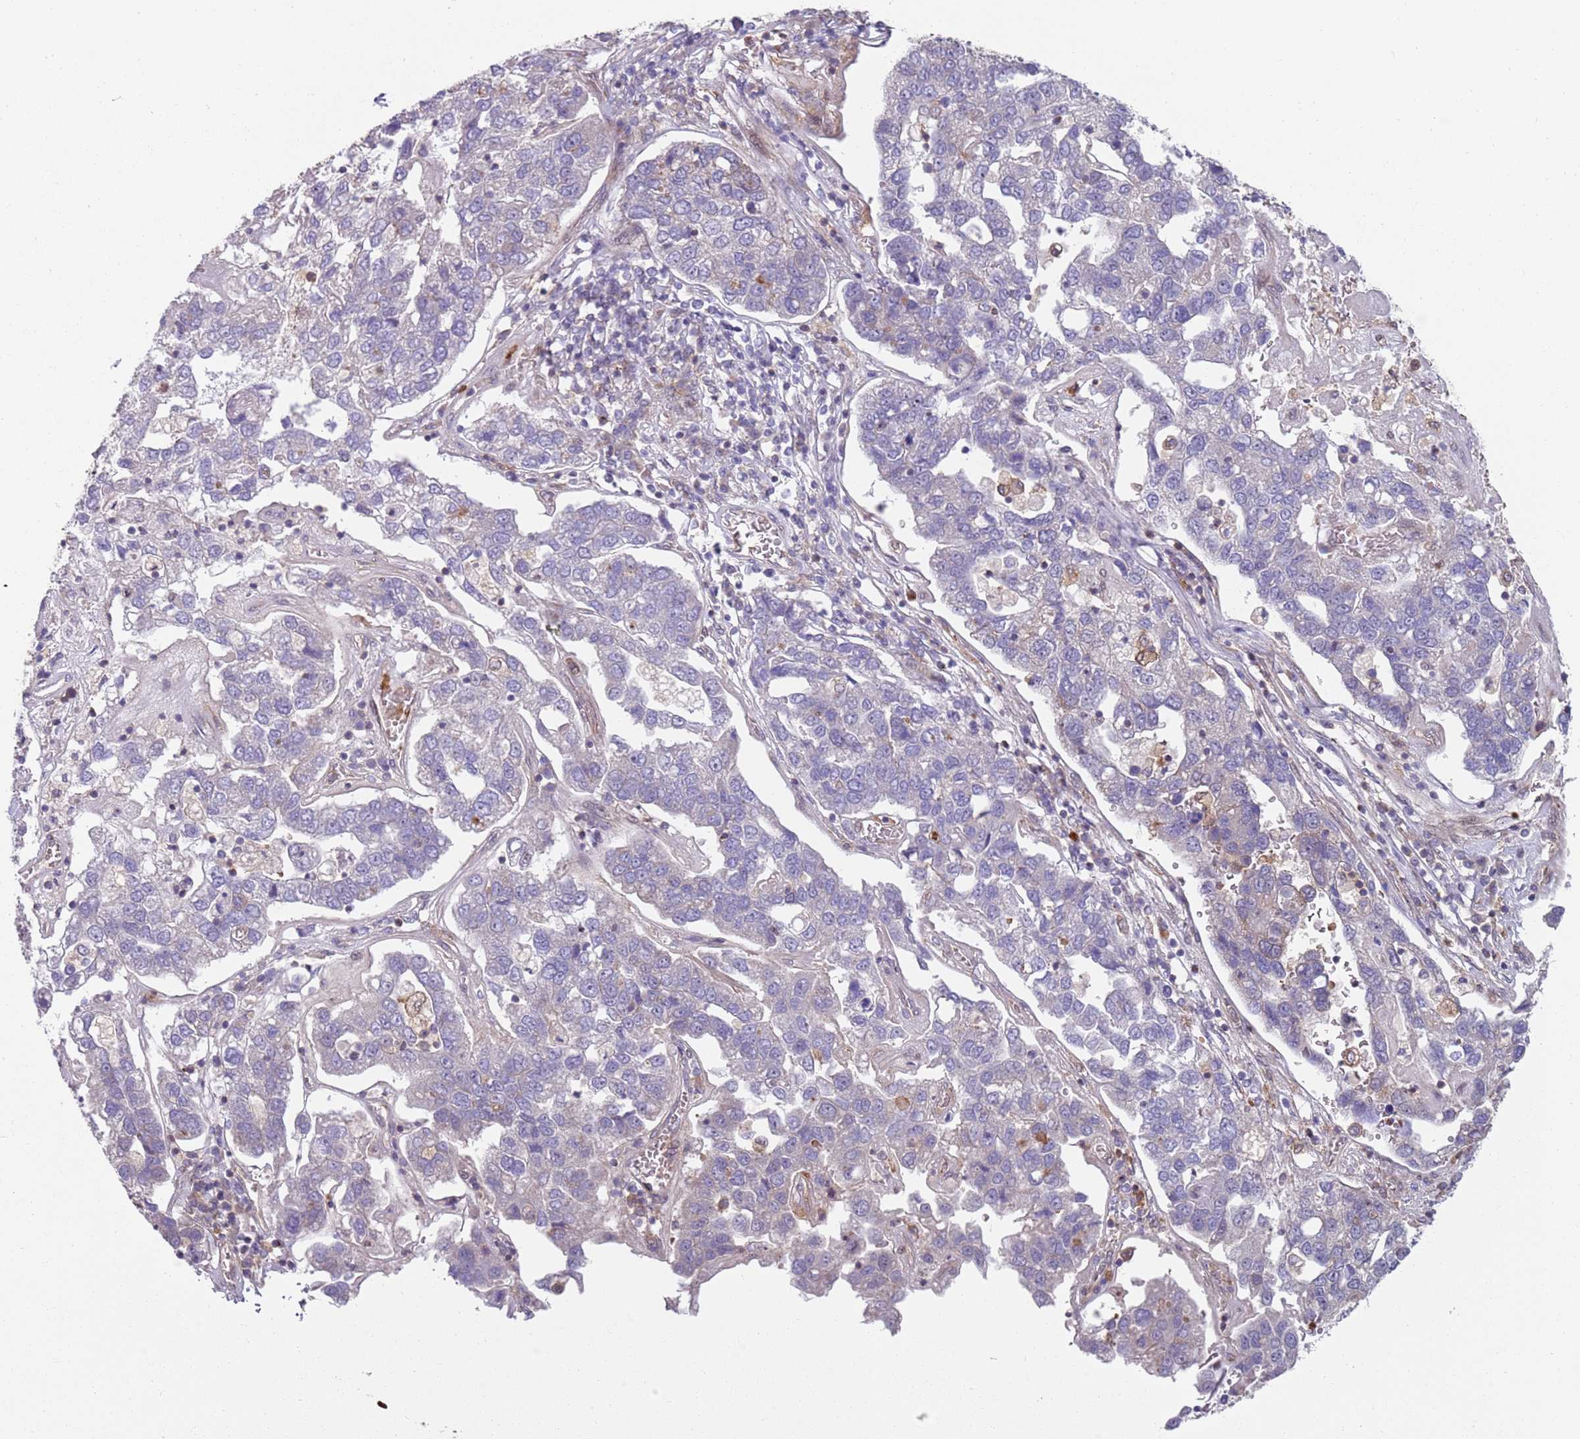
{"staining": {"intensity": "negative", "quantity": "none", "location": "none"}, "tissue": "pancreatic cancer", "cell_type": "Tumor cells", "image_type": "cancer", "snomed": [{"axis": "morphology", "description": "Adenocarcinoma, NOS"}, {"axis": "topography", "description": "Pancreas"}], "caption": "Immunohistochemistry of human pancreatic cancer (adenocarcinoma) displays no staining in tumor cells.", "gene": "GGA1", "patient": {"sex": "female", "age": 61}}